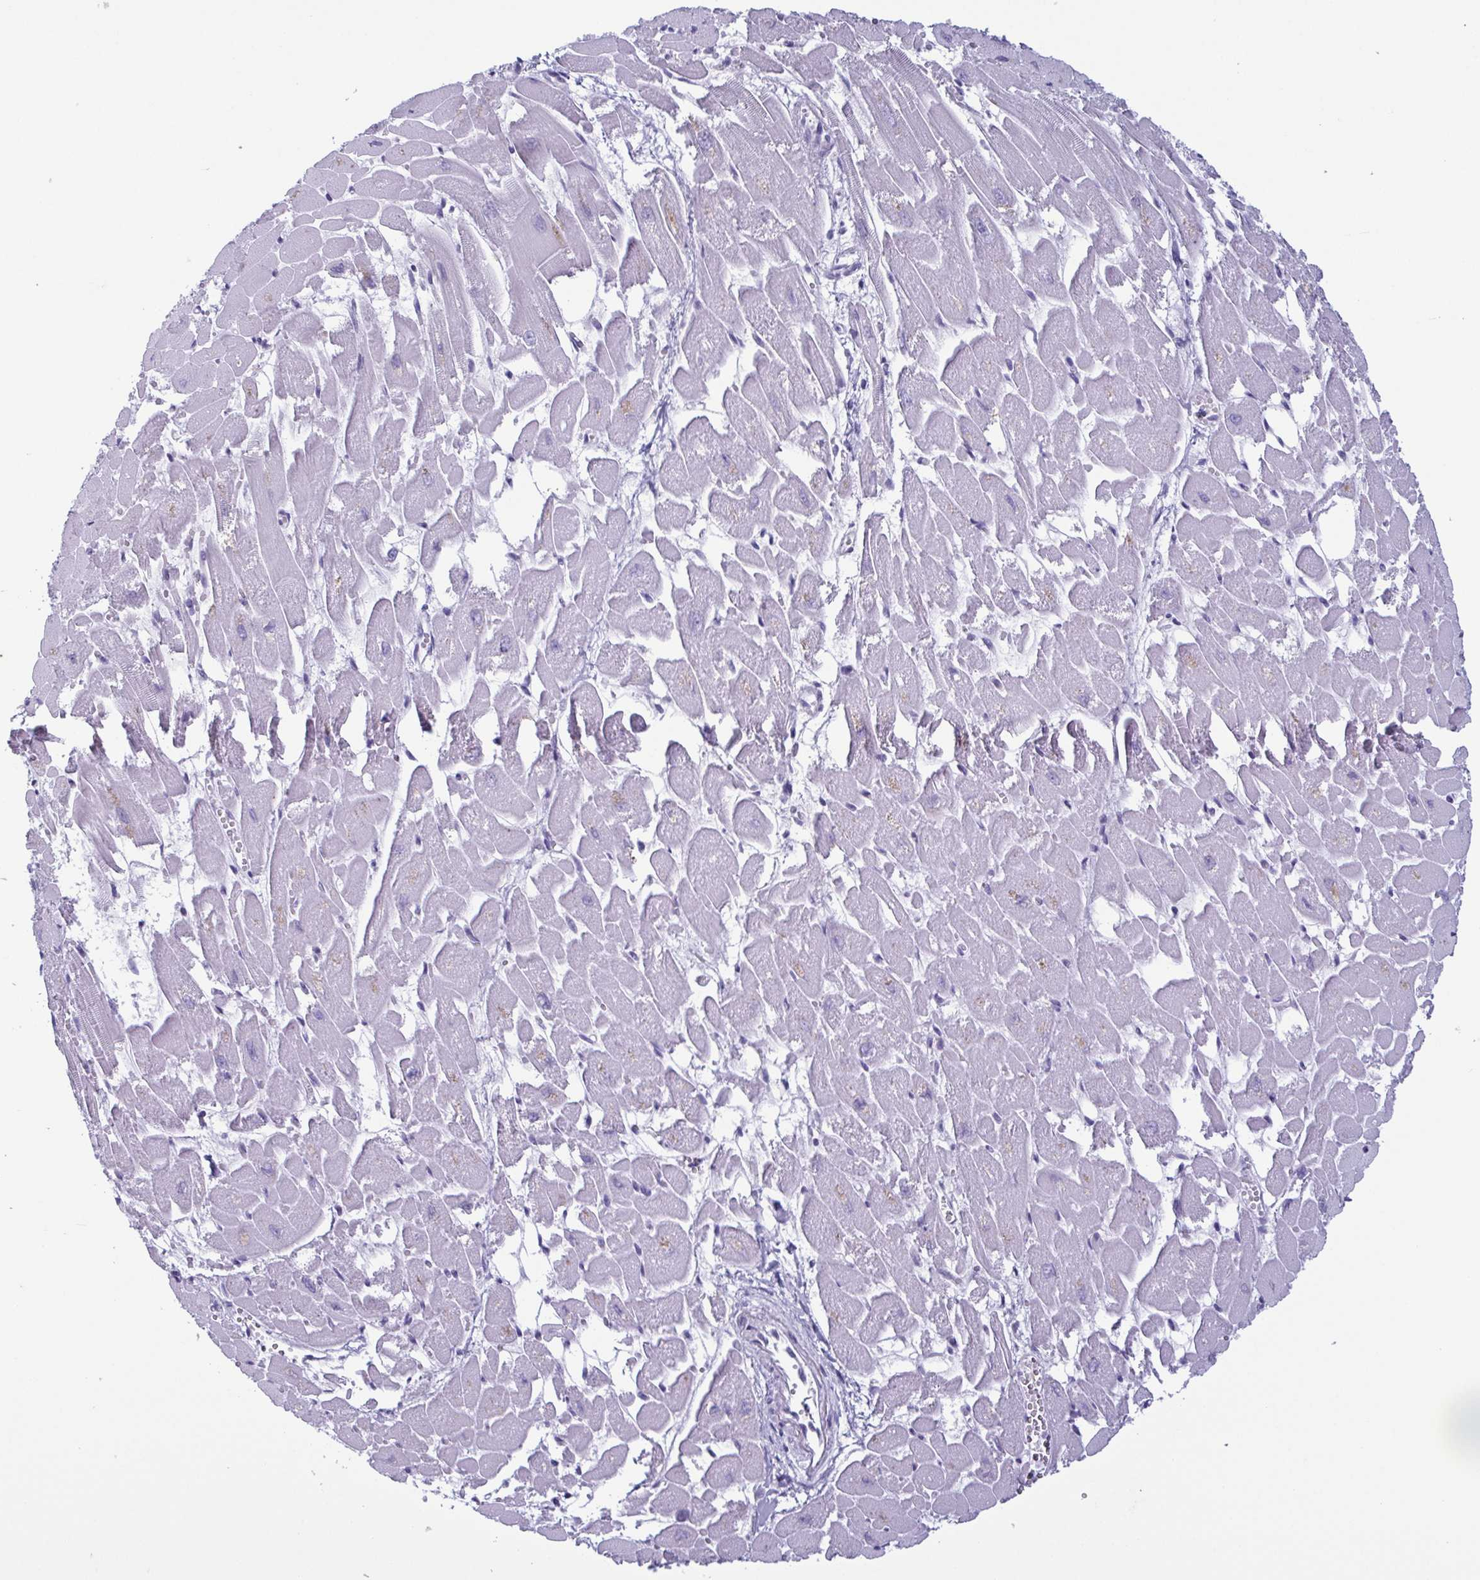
{"staining": {"intensity": "negative", "quantity": "none", "location": "none"}, "tissue": "heart muscle", "cell_type": "Cardiomyocytes", "image_type": "normal", "snomed": [{"axis": "morphology", "description": "Normal tissue, NOS"}, {"axis": "topography", "description": "Heart"}], "caption": "Immunohistochemistry image of benign heart muscle stained for a protein (brown), which demonstrates no positivity in cardiomyocytes.", "gene": "KRT10", "patient": {"sex": "female", "age": 52}}